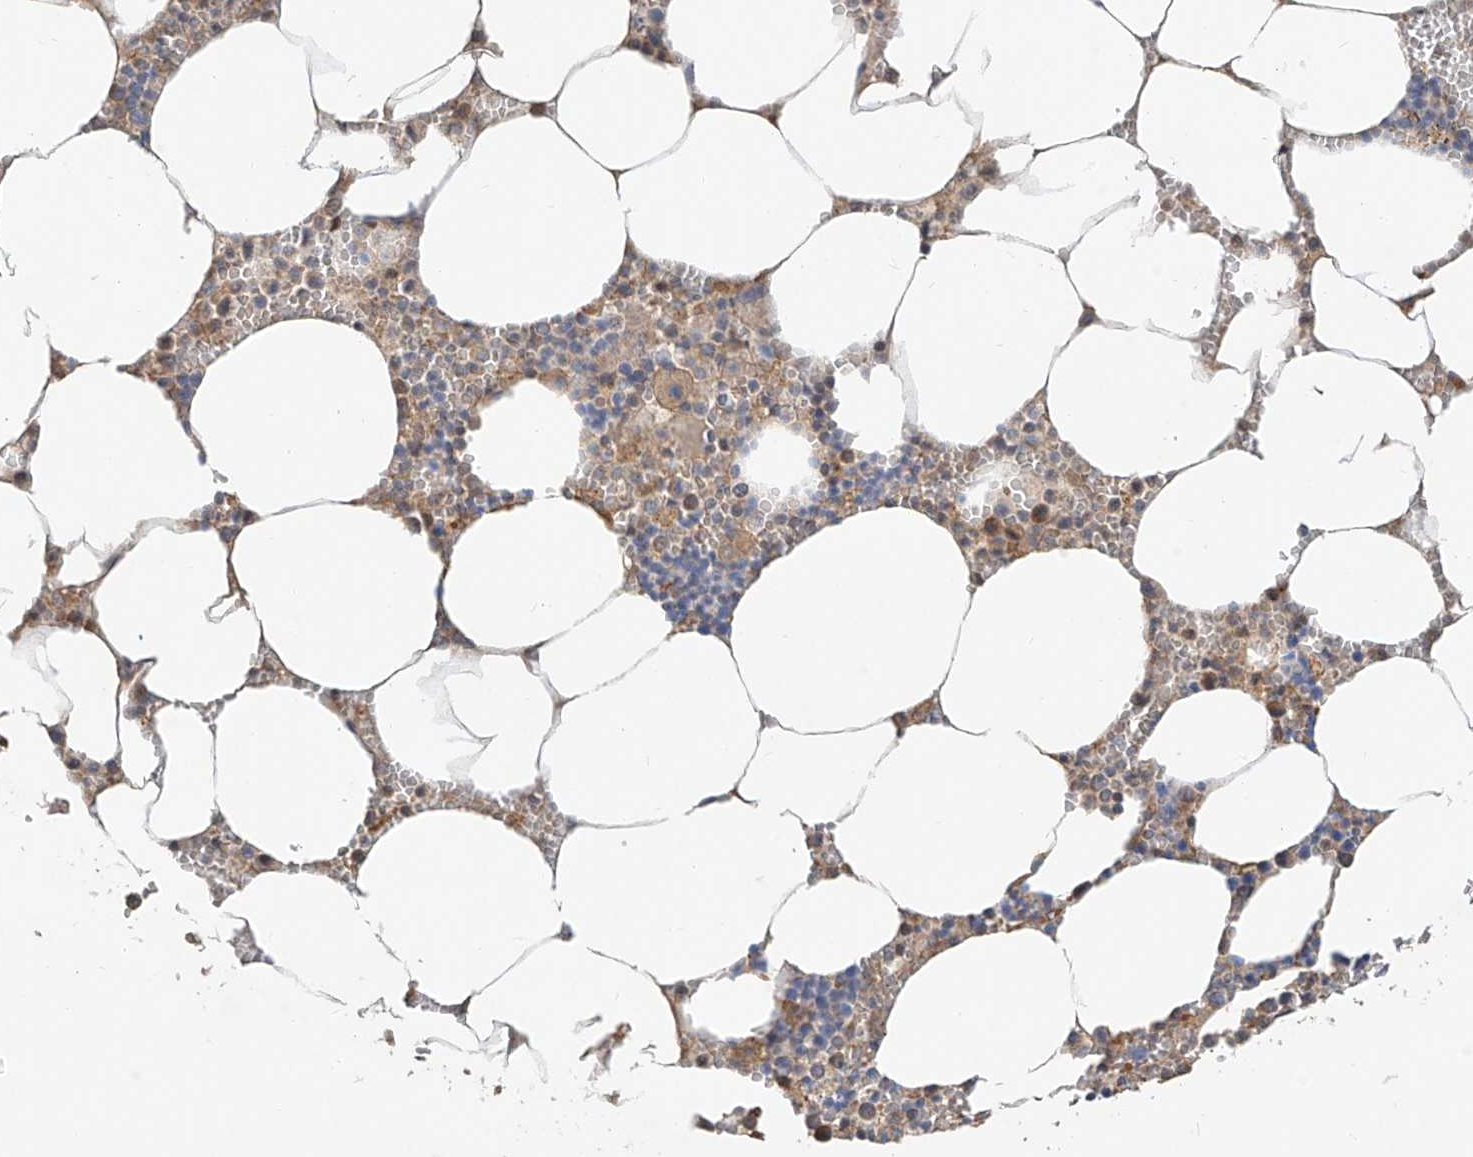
{"staining": {"intensity": "moderate", "quantity": "<25%", "location": "cytoplasmic/membranous"}, "tissue": "bone marrow", "cell_type": "Hematopoietic cells", "image_type": "normal", "snomed": [{"axis": "morphology", "description": "Normal tissue, NOS"}, {"axis": "topography", "description": "Bone marrow"}], "caption": "Immunohistochemical staining of benign bone marrow demonstrates low levels of moderate cytoplasmic/membranous positivity in about <25% of hematopoietic cells. (brown staining indicates protein expression, while blue staining denotes nuclei).", "gene": "TMEM61", "patient": {"sex": "male", "age": 70}}